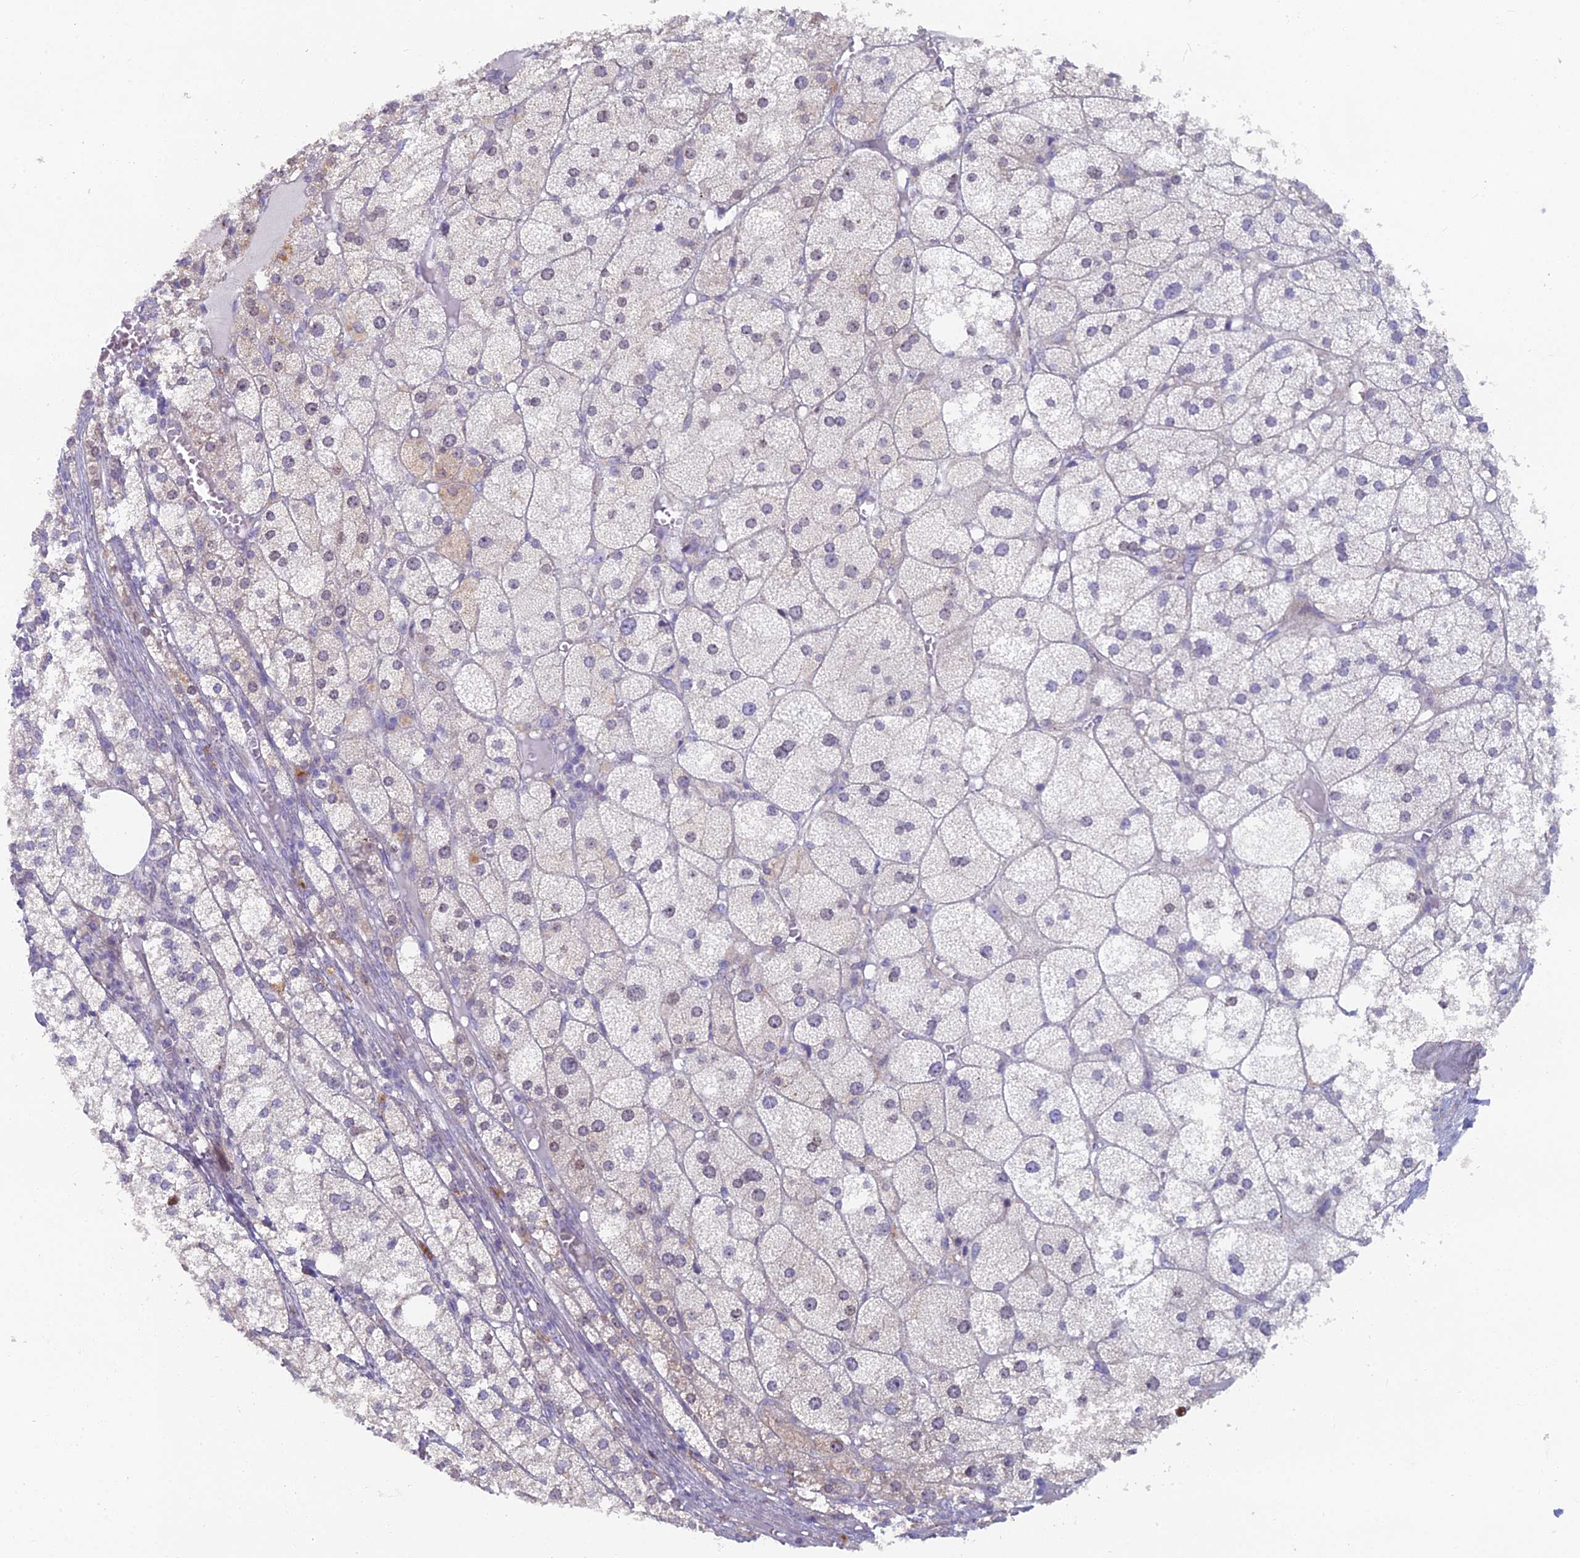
{"staining": {"intensity": "strong", "quantity": "25%-75%", "location": "cytoplasmic/membranous,nuclear"}, "tissue": "adrenal gland", "cell_type": "Glandular cells", "image_type": "normal", "snomed": [{"axis": "morphology", "description": "Normal tissue, NOS"}, {"axis": "topography", "description": "Adrenal gland"}], "caption": "Glandular cells display high levels of strong cytoplasmic/membranous,nuclear expression in approximately 25%-75% of cells in benign adrenal gland. The staining is performed using DAB brown chromogen to label protein expression. The nuclei are counter-stained blue using hematoxylin.", "gene": "B9D2", "patient": {"sex": "female", "age": 61}}